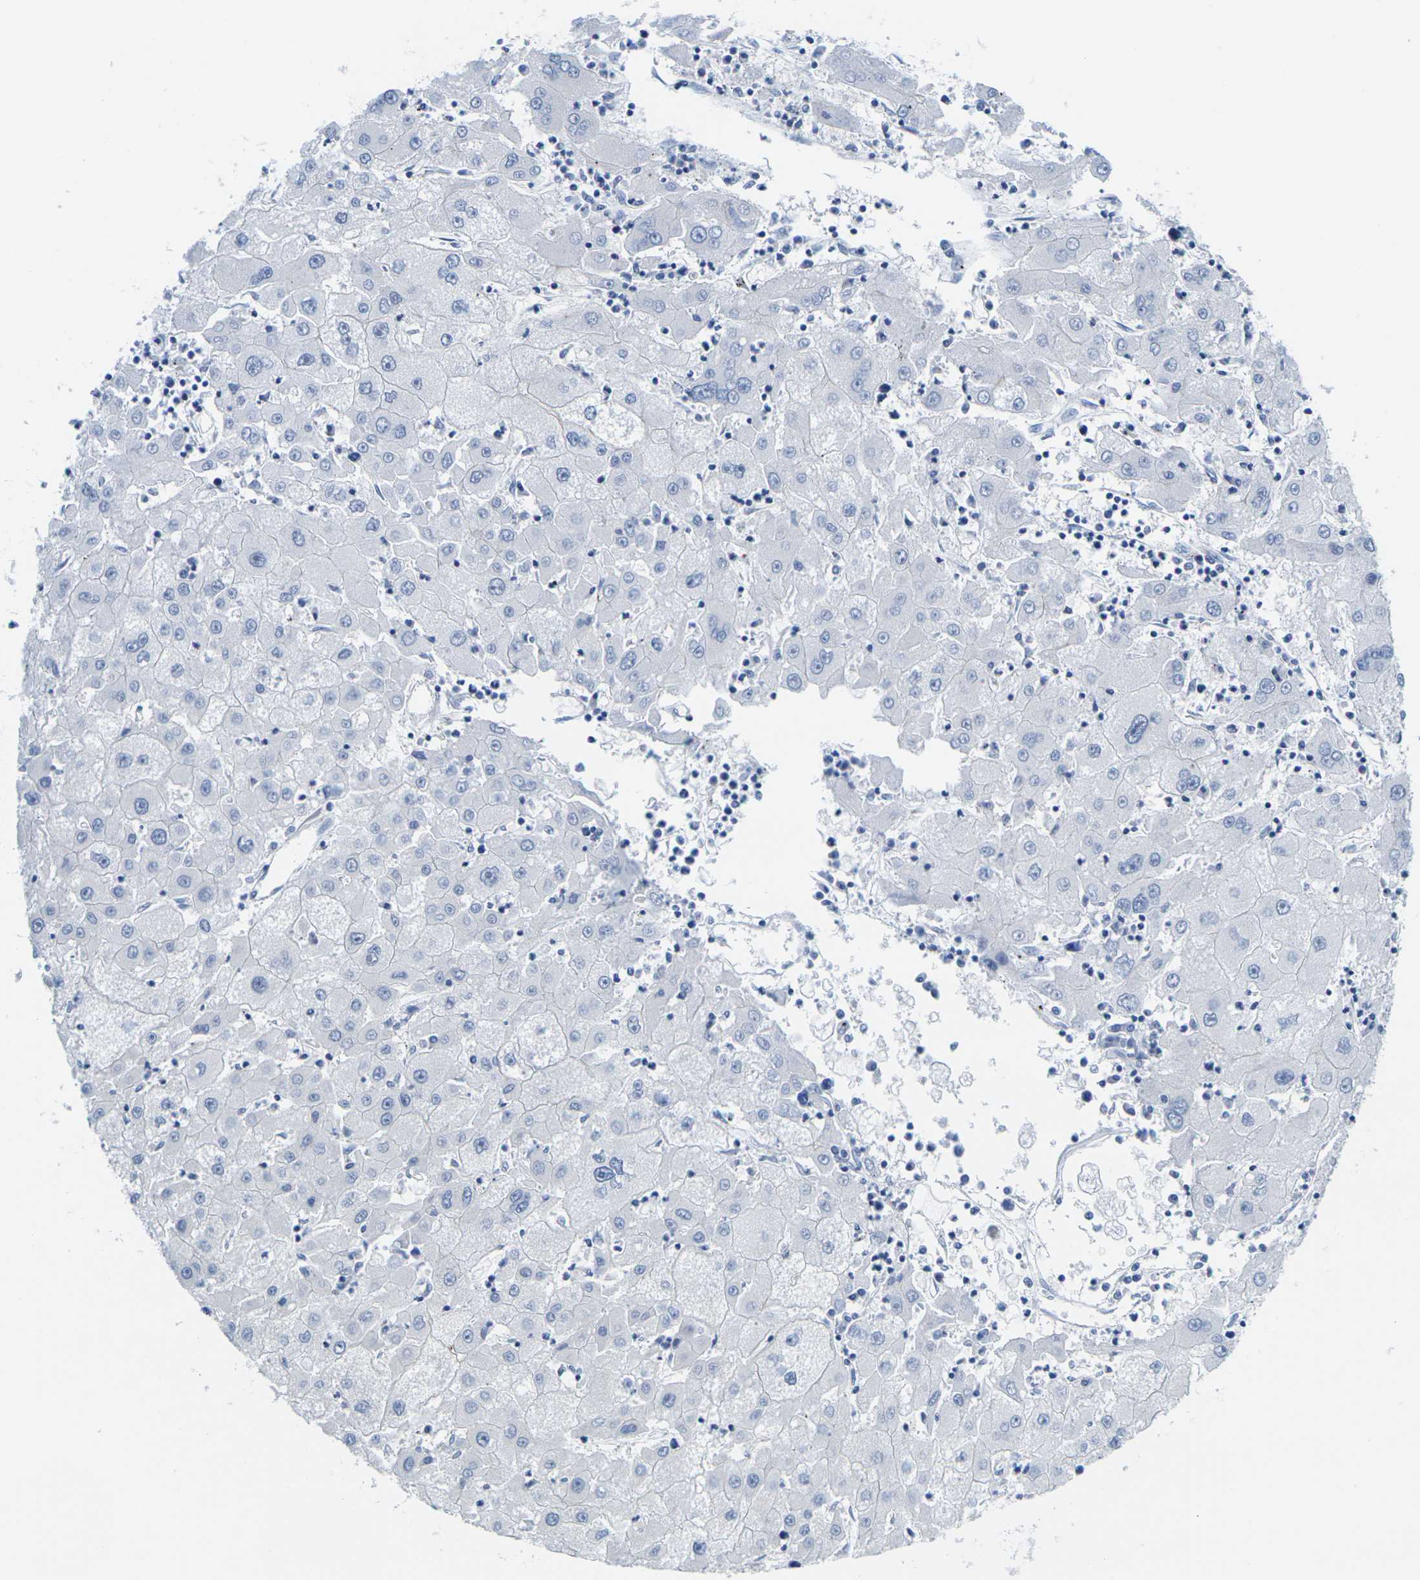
{"staining": {"intensity": "negative", "quantity": "none", "location": "none"}, "tissue": "liver cancer", "cell_type": "Tumor cells", "image_type": "cancer", "snomed": [{"axis": "morphology", "description": "Carcinoma, Hepatocellular, NOS"}, {"axis": "topography", "description": "Liver"}], "caption": "This is a photomicrograph of immunohistochemistry staining of liver hepatocellular carcinoma, which shows no positivity in tumor cells.", "gene": "CRK", "patient": {"sex": "male", "age": 72}}